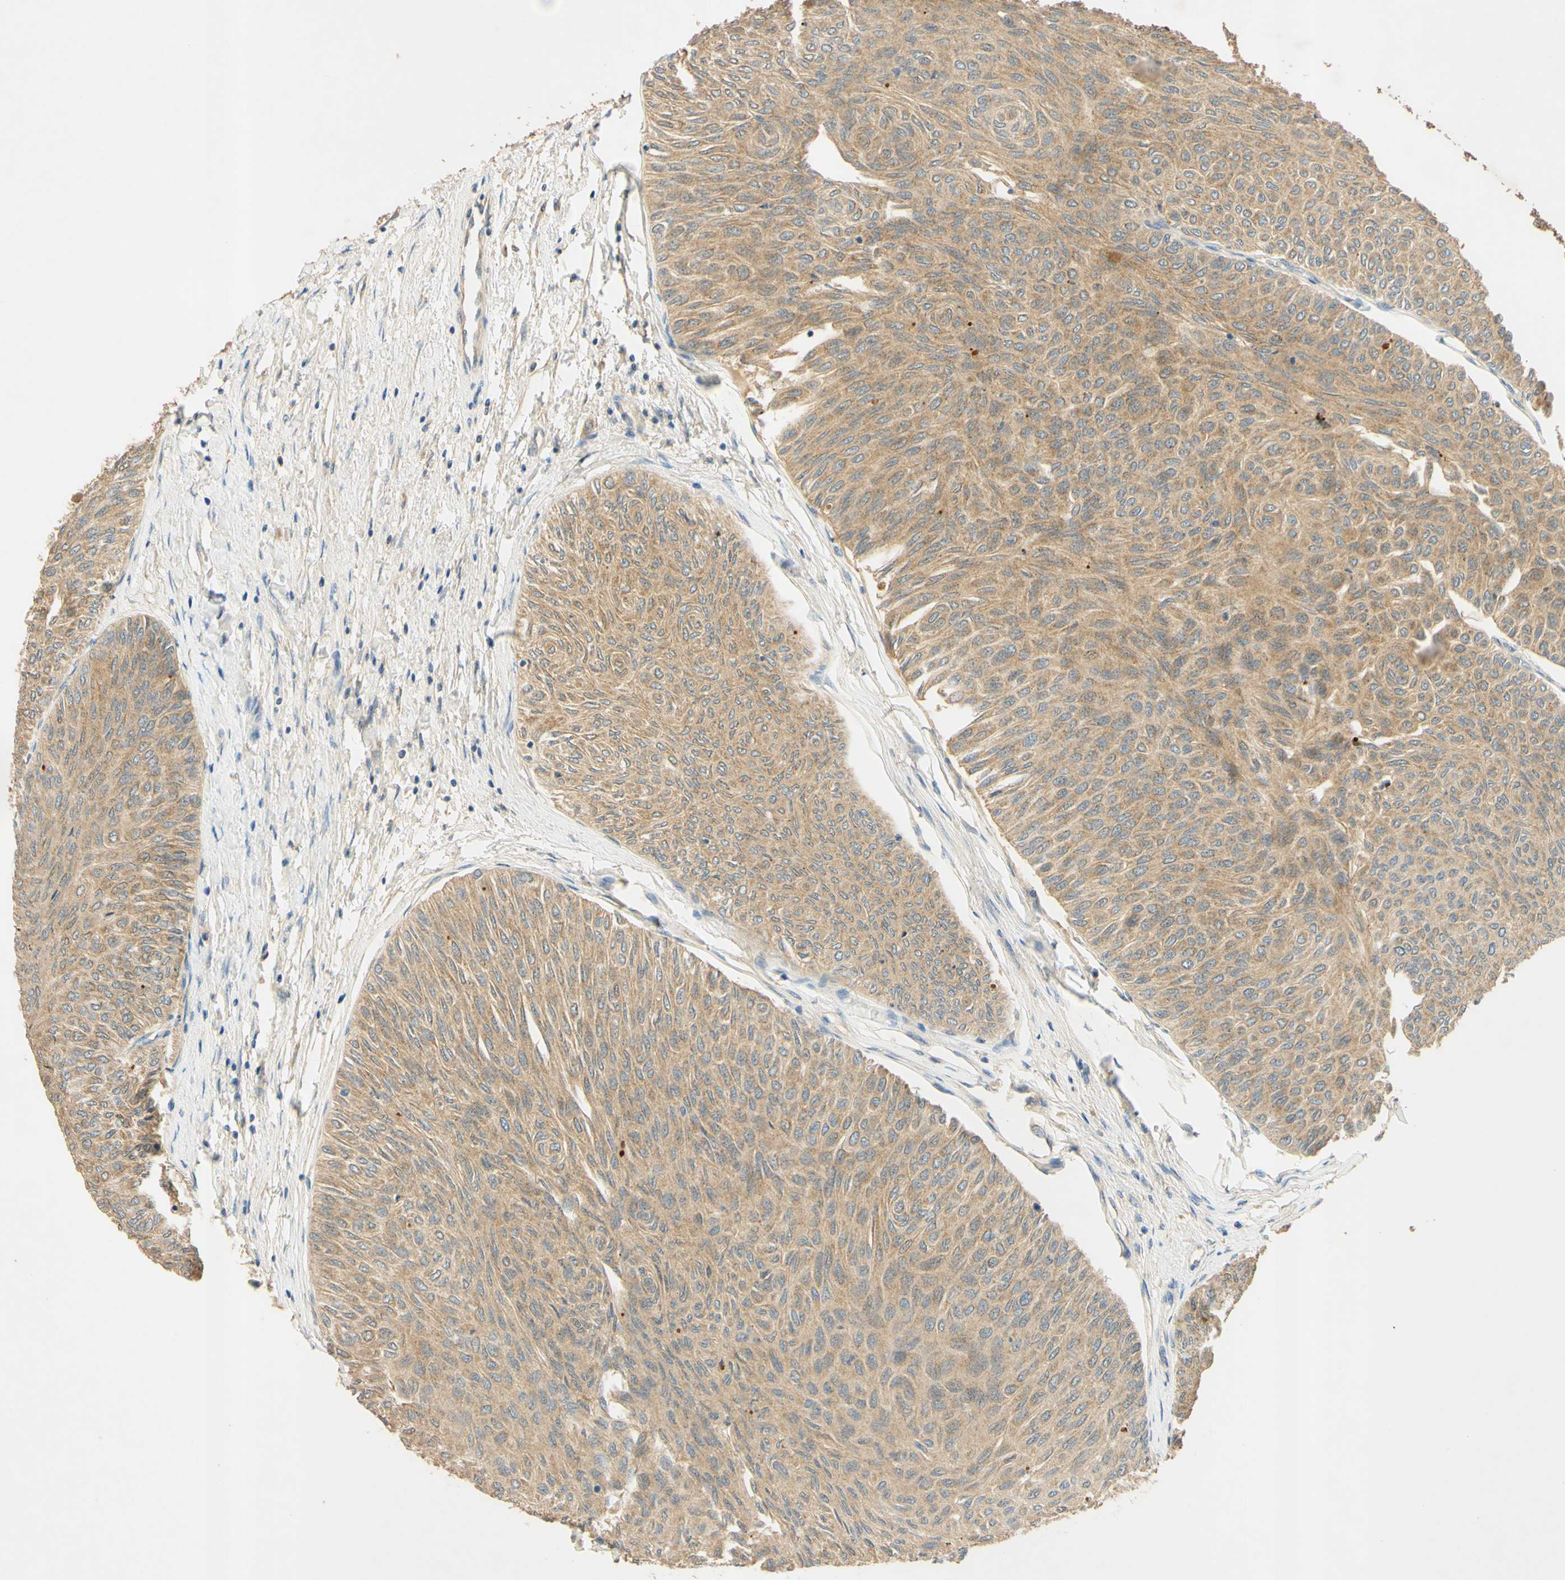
{"staining": {"intensity": "weak", "quantity": ">75%", "location": "cytoplasmic/membranous"}, "tissue": "urothelial cancer", "cell_type": "Tumor cells", "image_type": "cancer", "snomed": [{"axis": "morphology", "description": "Urothelial carcinoma, Low grade"}, {"axis": "topography", "description": "Urinary bladder"}], "caption": "Brown immunohistochemical staining in human urothelial carcinoma (low-grade) demonstrates weak cytoplasmic/membranous expression in about >75% of tumor cells.", "gene": "ENTREP2", "patient": {"sex": "male", "age": 78}}